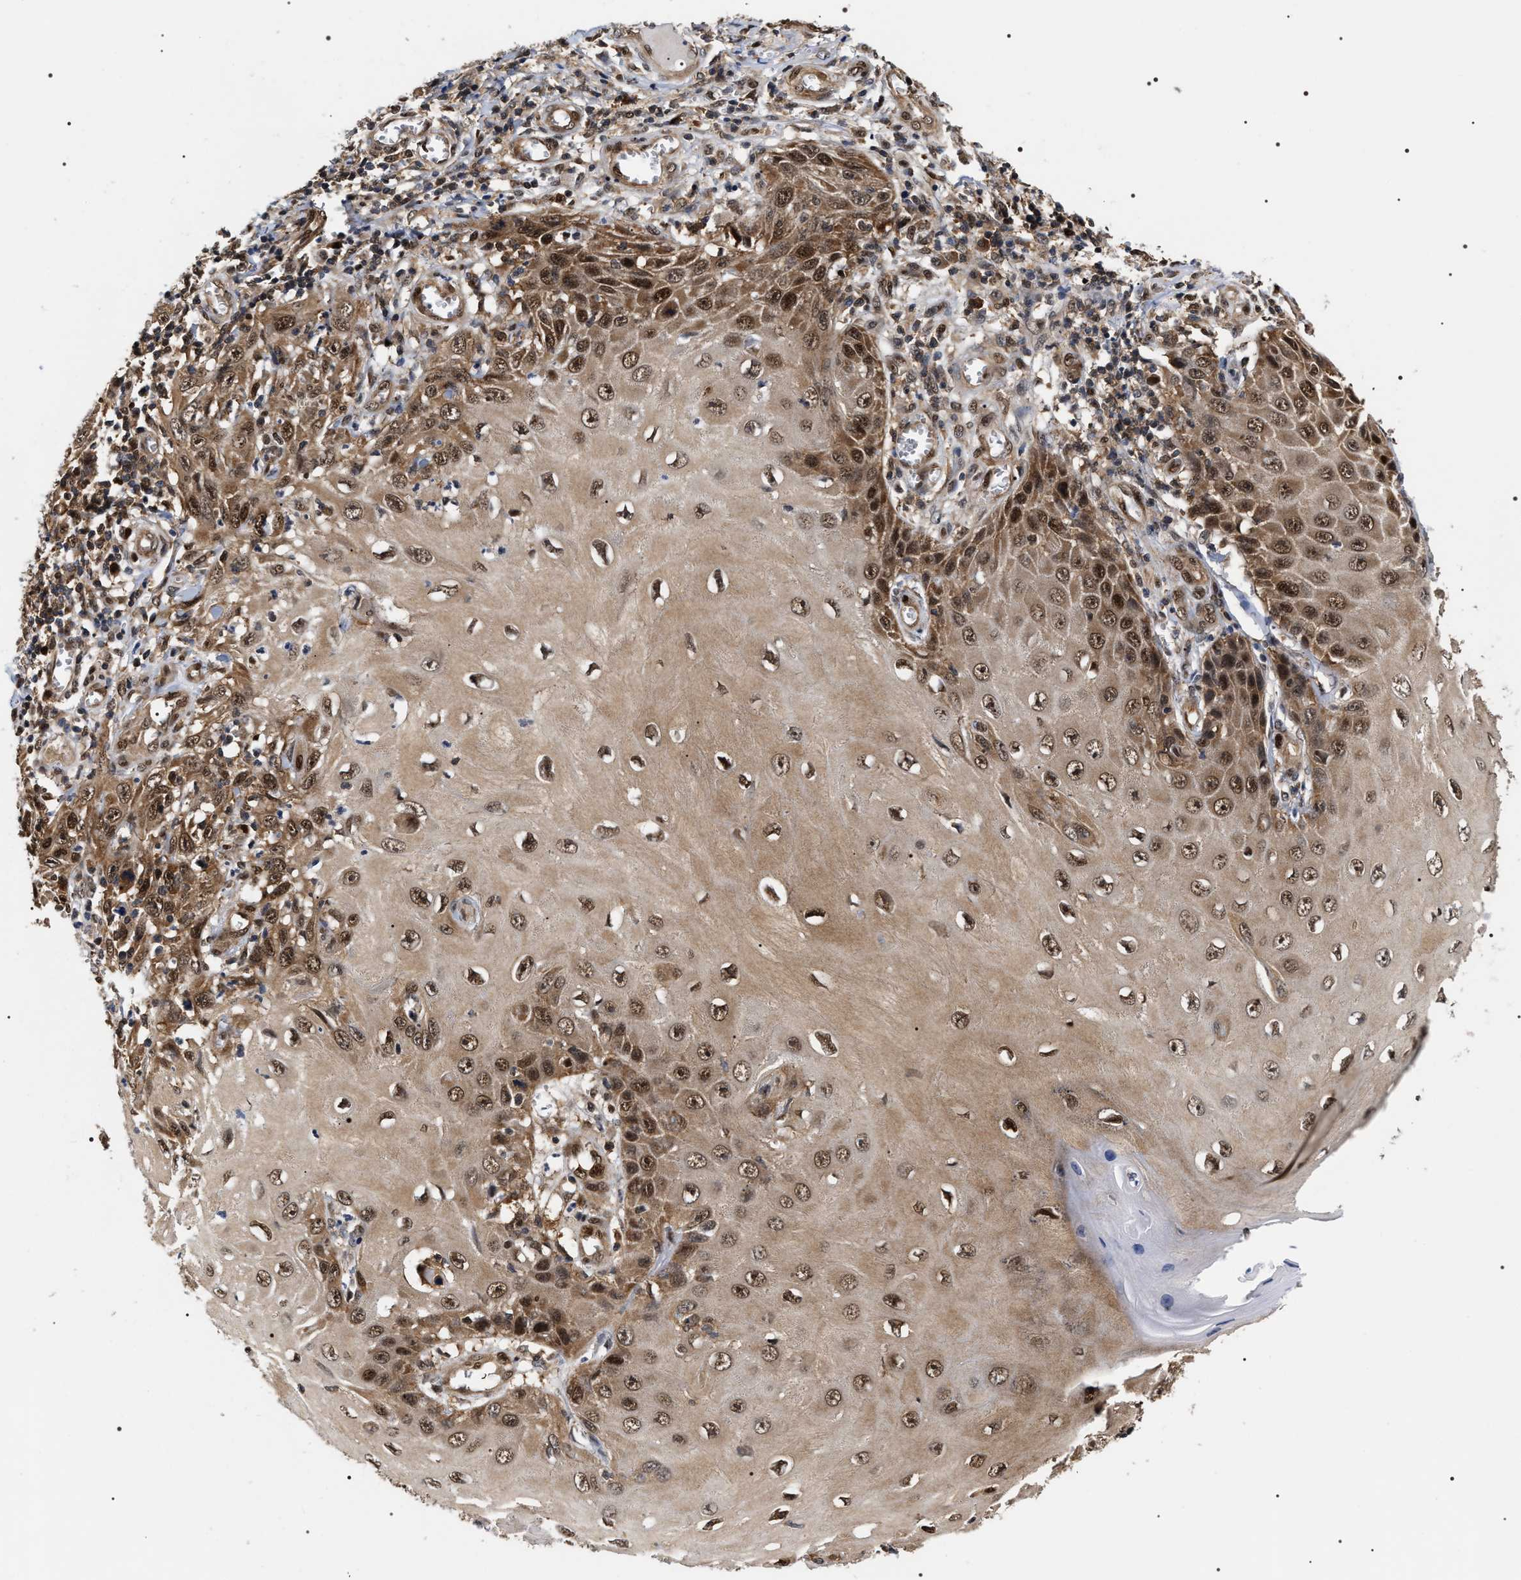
{"staining": {"intensity": "strong", "quantity": ">75%", "location": "cytoplasmic/membranous,nuclear"}, "tissue": "skin cancer", "cell_type": "Tumor cells", "image_type": "cancer", "snomed": [{"axis": "morphology", "description": "Squamous cell carcinoma, NOS"}, {"axis": "topography", "description": "Skin"}], "caption": "Squamous cell carcinoma (skin) tissue reveals strong cytoplasmic/membranous and nuclear staining in approximately >75% of tumor cells (DAB (3,3'-diaminobenzidine) IHC with brightfield microscopy, high magnification).", "gene": "BAG6", "patient": {"sex": "female", "age": 73}}